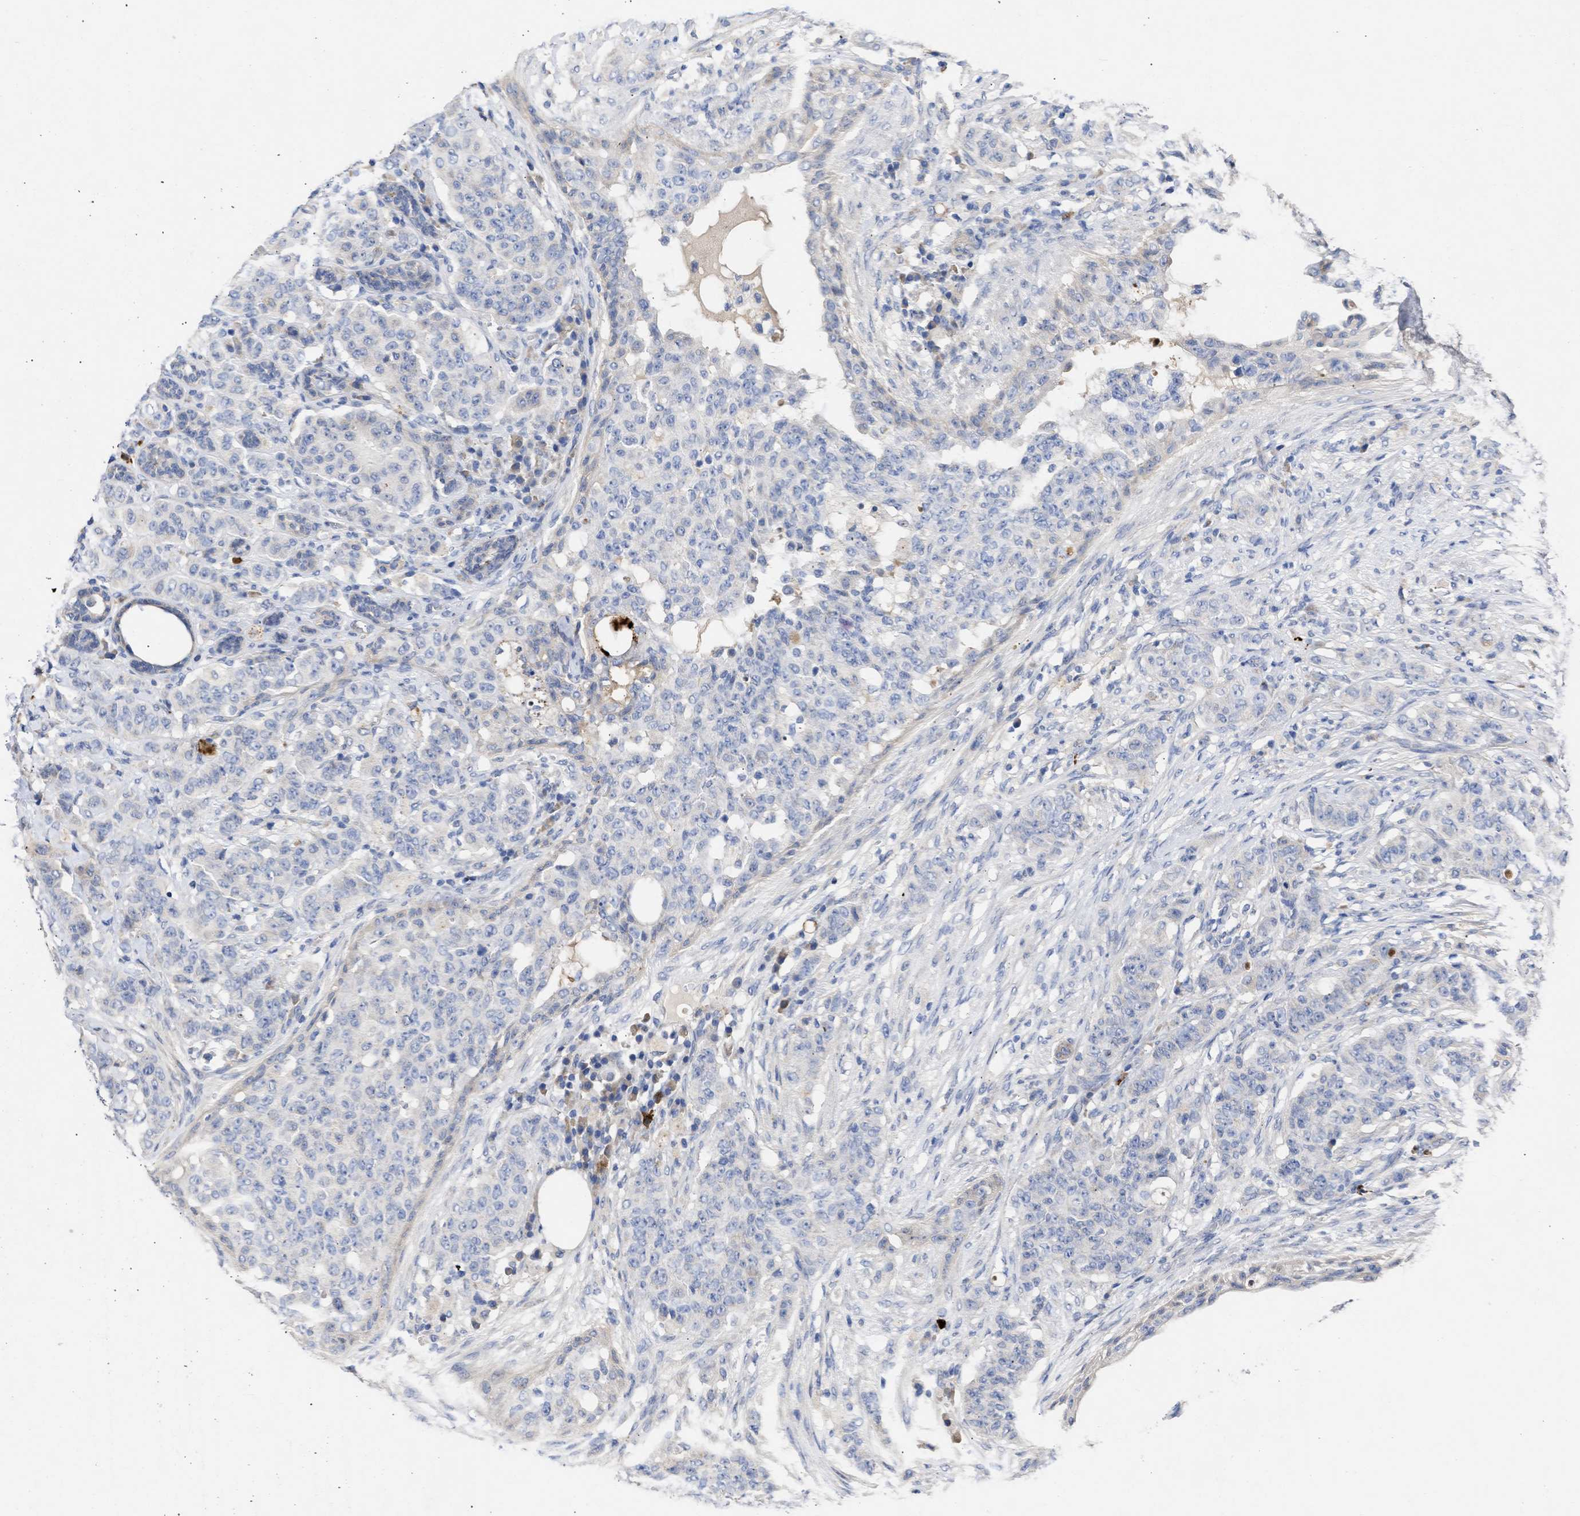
{"staining": {"intensity": "negative", "quantity": "none", "location": "none"}, "tissue": "breast cancer", "cell_type": "Tumor cells", "image_type": "cancer", "snomed": [{"axis": "morphology", "description": "Normal tissue, NOS"}, {"axis": "morphology", "description": "Duct carcinoma"}, {"axis": "topography", "description": "Breast"}], "caption": "Immunohistochemistry photomicrograph of neoplastic tissue: human breast cancer (infiltrating ductal carcinoma) stained with DAB (3,3'-diaminobenzidine) exhibits no significant protein expression in tumor cells.", "gene": "ARHGEF4", "patient": {"sex": "female", "age": 40}}